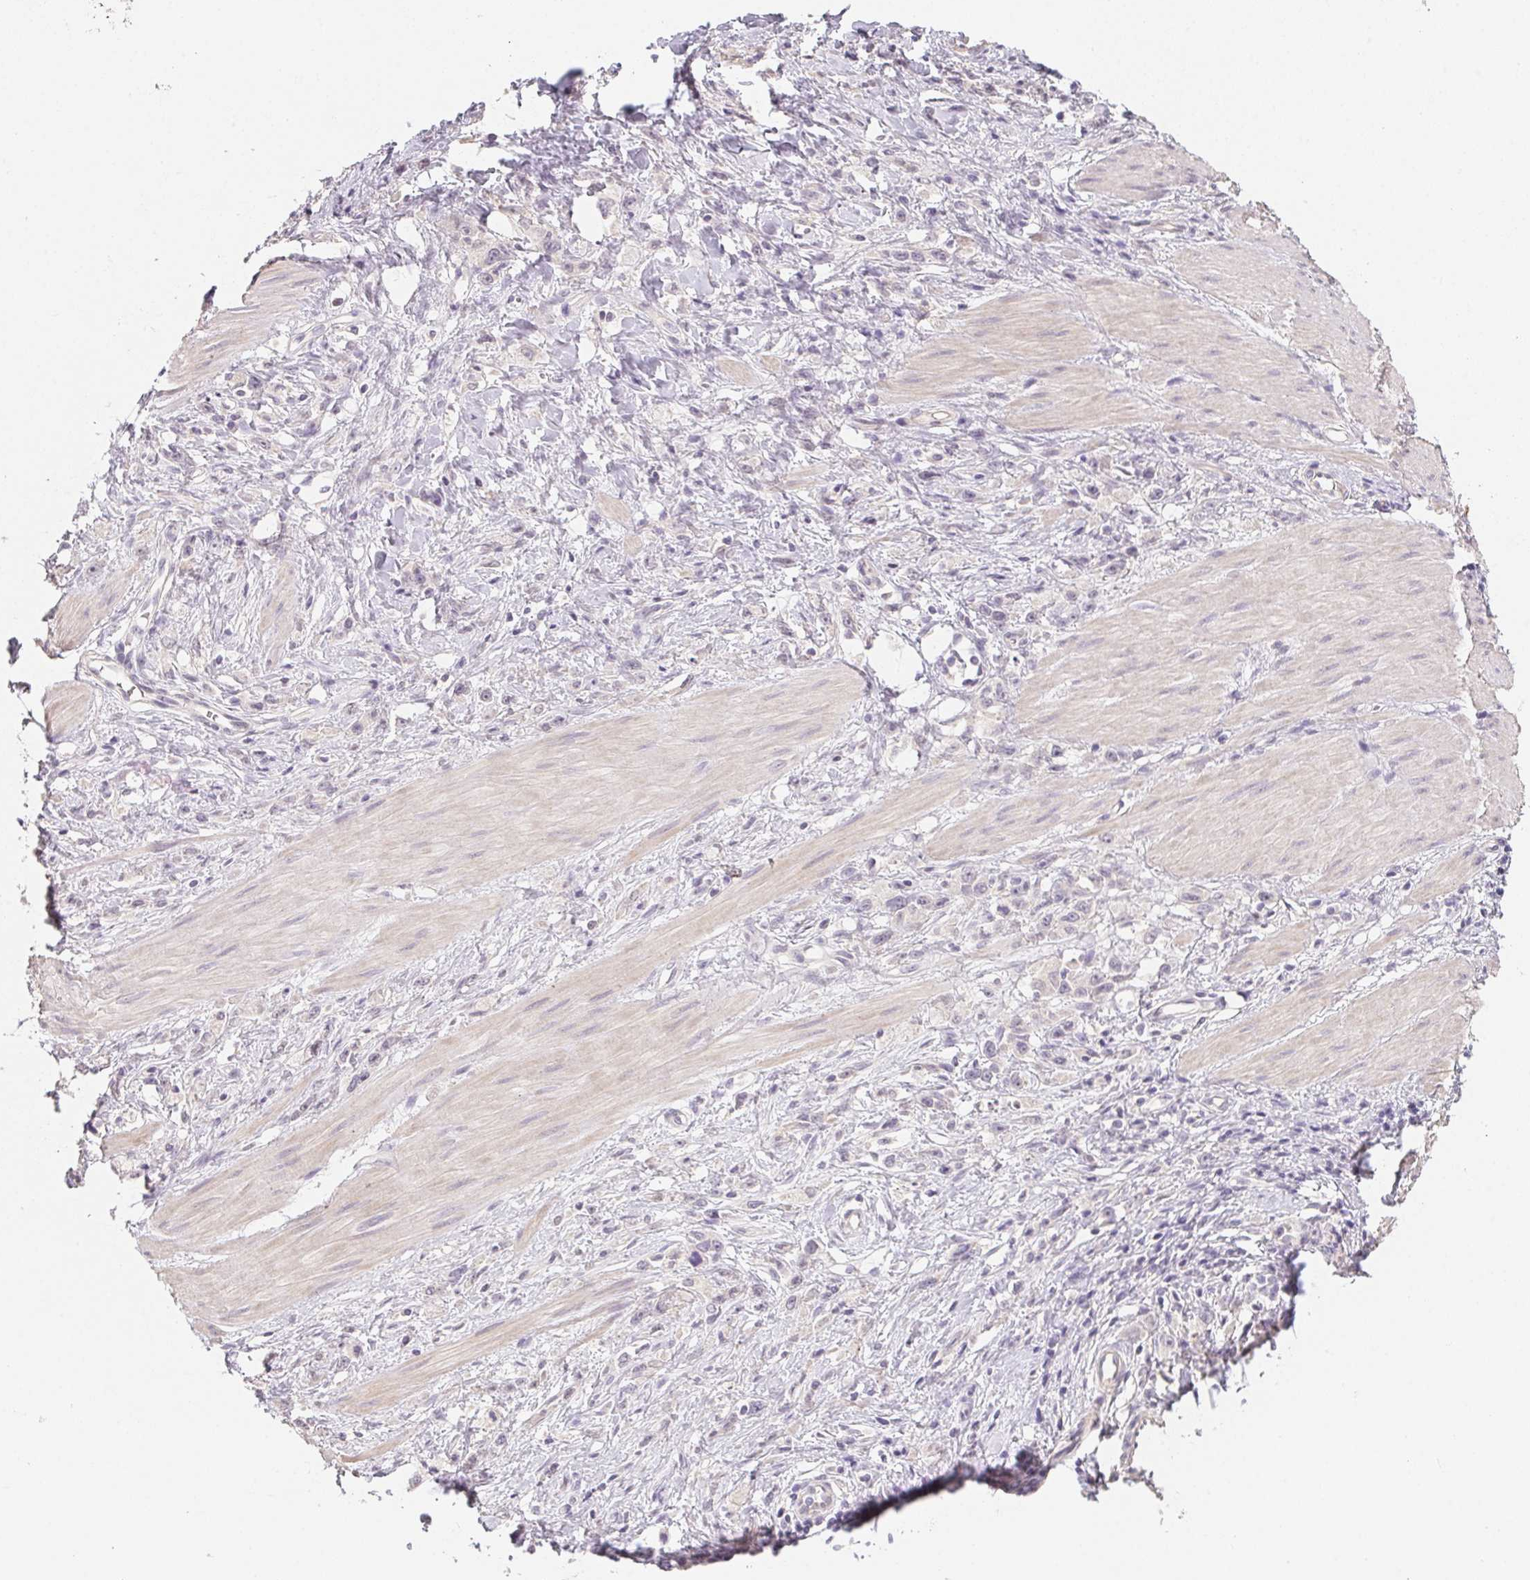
{"staining": {"intensity": "negative", "quantity": "none", "location": "none"}, "tissue": "stomach cancer", "cell_type": "Tumor cells", "image_type": "cancer", "snomed": [{"axis": "morphology", "description": "Adenocarcinoma, NOS"}, {"axis": "topography", "description": "Stomach"}], "caption": "This is a photomicrograph of IHC staining of stomach cancer (adenocarcinoma), which shows no expression in tumor cells.", "gene": "ZBBX", "patient": {"sex": "male", "age": 47}}